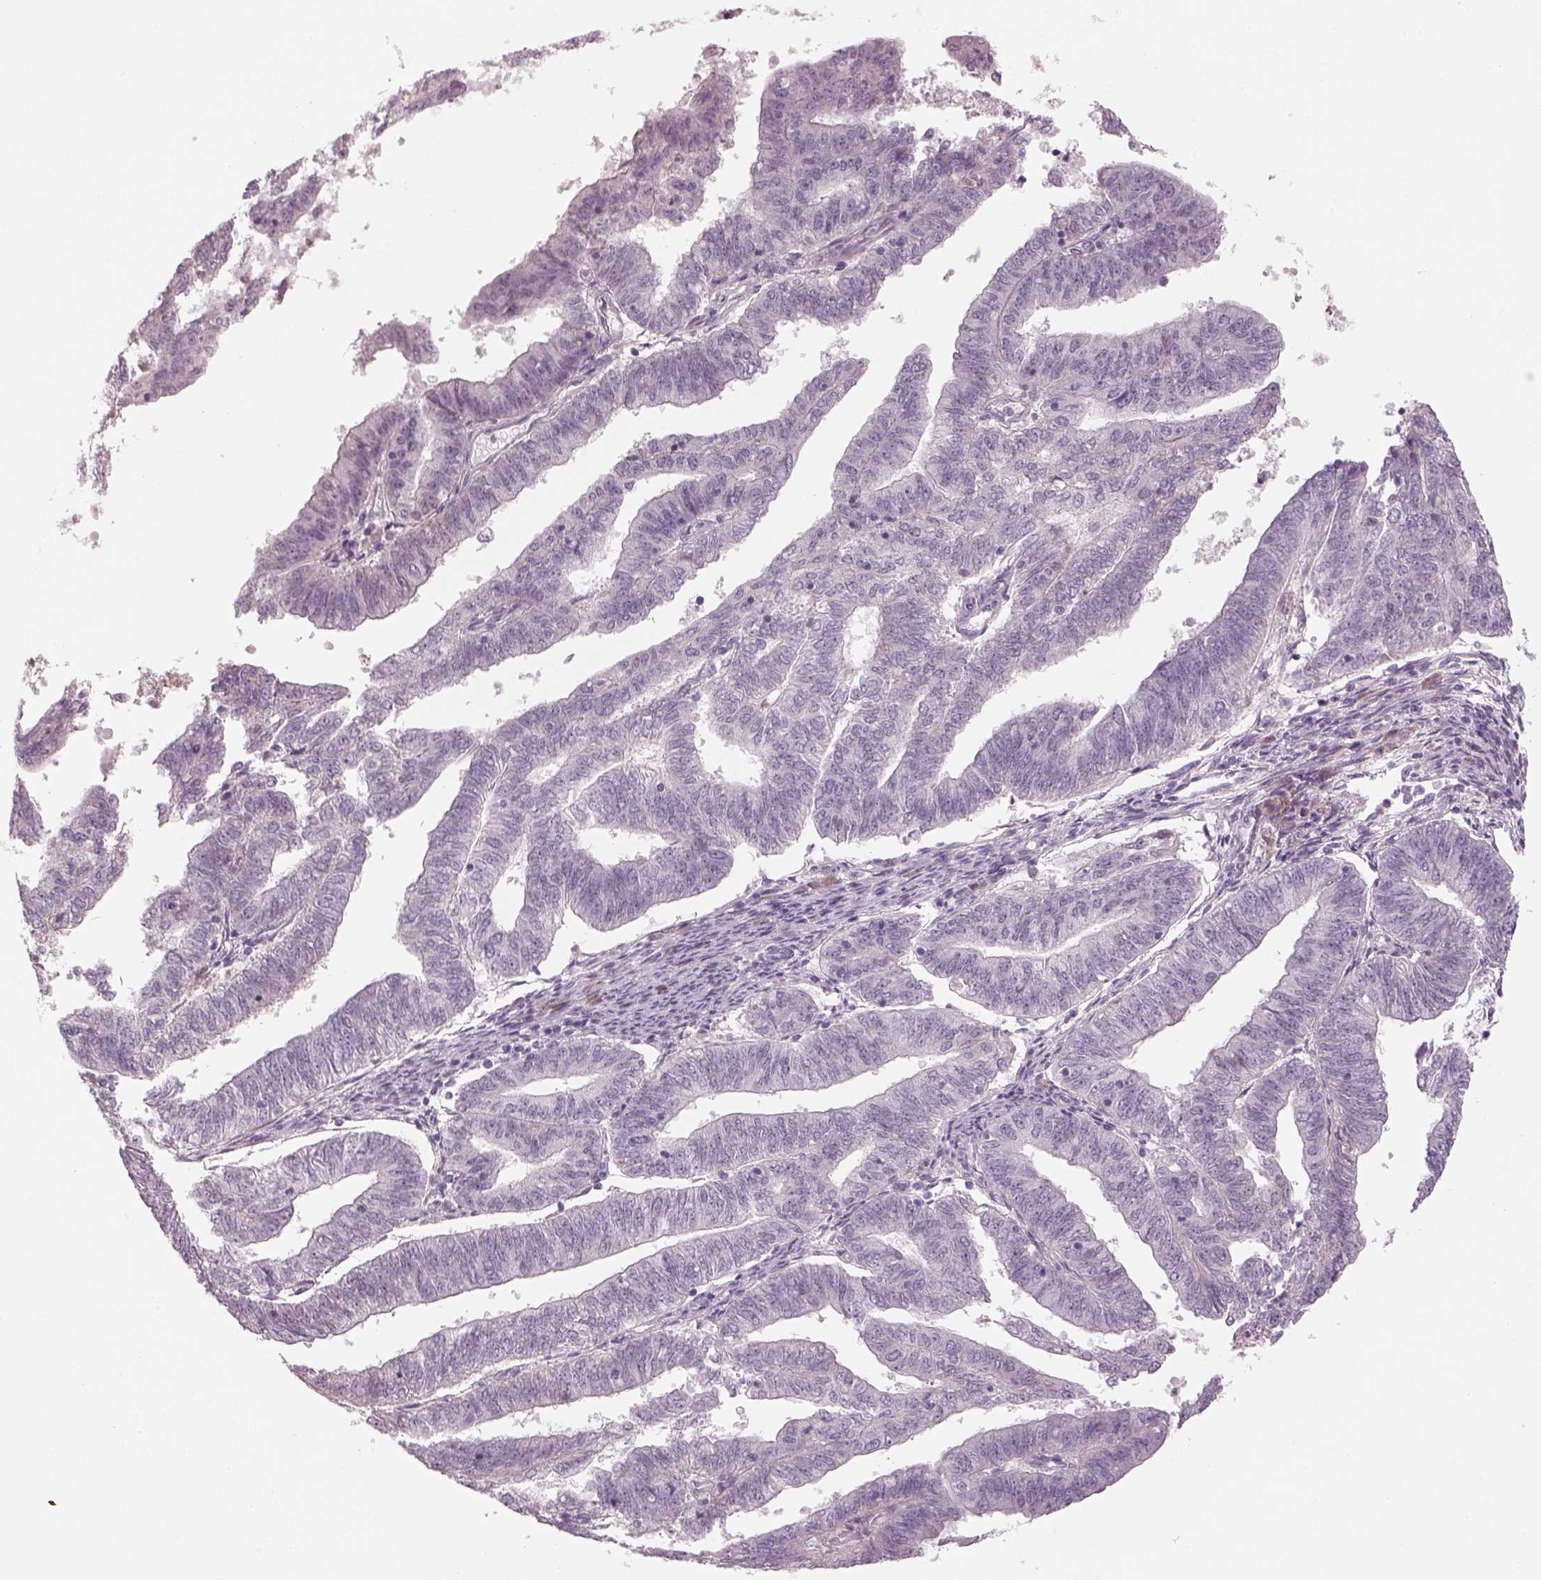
{"staining": {"intensity": "negative", "quantity": "none", "location": "none"}, "tissue": "endometrial cancer", "cell_type": "Tumor cells", "image_type": "cancer", "snomed": [{"axis": "morphology", "description": "Adenocarcinoma, NOS"}, {"axis": "topography", "description": "Endometrium"}], "caption": "This is an immunohistochemistry (IHC) histopathology image of human endometrial cancer. There is no expression in tumor cells.", "gene": "PENK", "patient": {"sex": "female", "age": 82}}